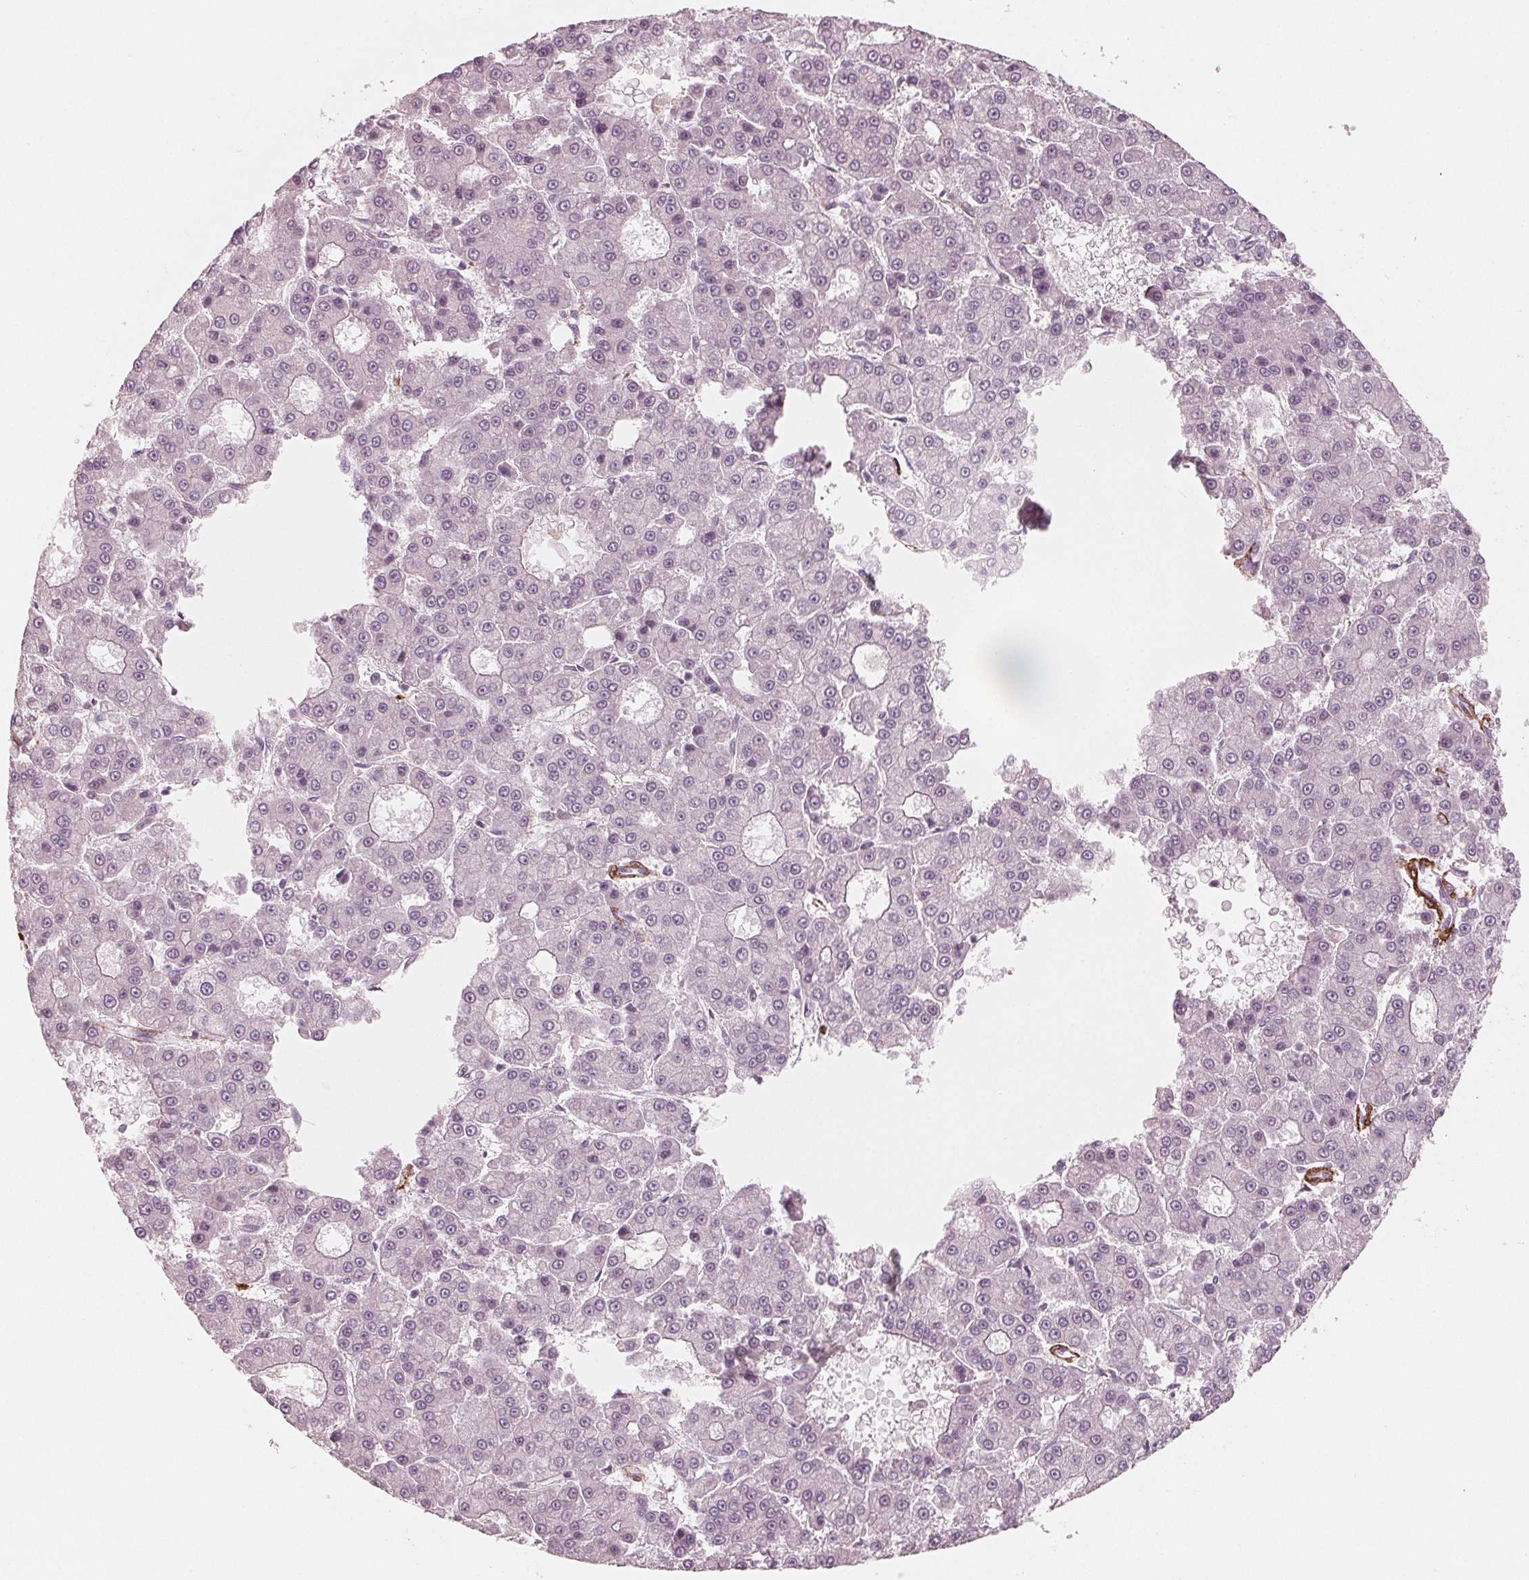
{"staining": {"intensity": "negative", "quantity": "none", "location": "none"}, "tissue": "liver cancer", "cell_type": "Tumor cells", "image_type": "cancer", "snomed": [{"axis": "morphology", "description": "Carcinoma, Hepatocellular, NOS"}, {"axis": "topography", "description": "Liver"}], "caption": "Immunohistochemical staining of human liver cancer demonstrates no significant positivity in tumor cells.", "gene": "MIER3", "patient": {"sex": "male", "age": 70}}